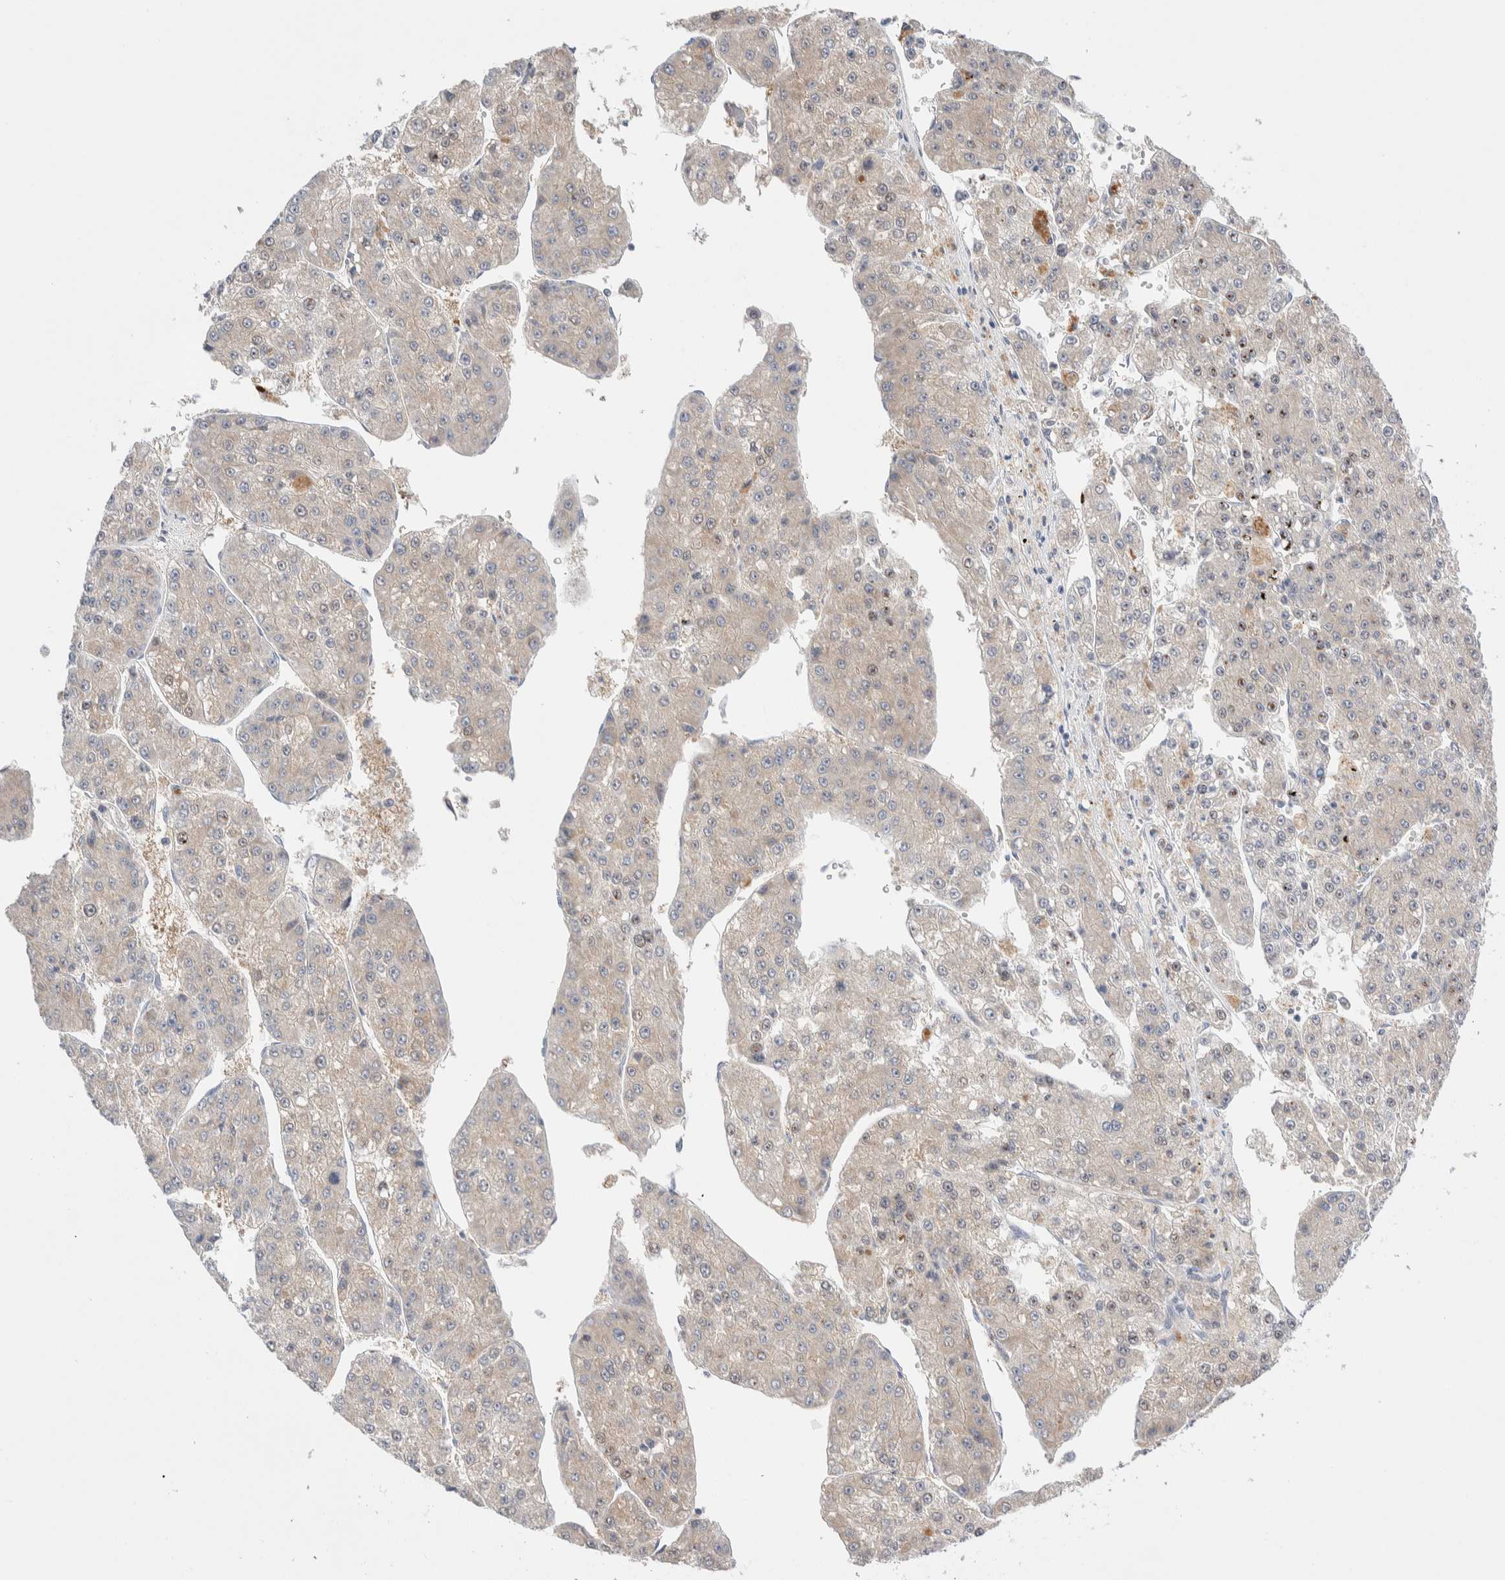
{"staining": {"intensity": "weak", "quantity": "25%-75%", "location": "cytoplasmic/membranous"}, "tissue": "liver cancer", "cell_type": "Tumor cells", "image_type": "cancer", "snomed": [{"axis": "morphology", "description": "Carcinoma, Hepatocellular, NOS"}, {"axis": "topography", "description": "Liver"}], "caption": "Immunohistochemistry (IHC) histopathology image of neoplastic tissue: liver hepatocellular carcinoma stained using immunohistochemistry reveals low levels of weak protein expression localized specifically in the cytoplasmic/membranous of tumor cells, appearing as a cytoplasmic/membranous brown color.", "gene": "DNAJB6", "patient": {"sex": "female", "age": 73}}